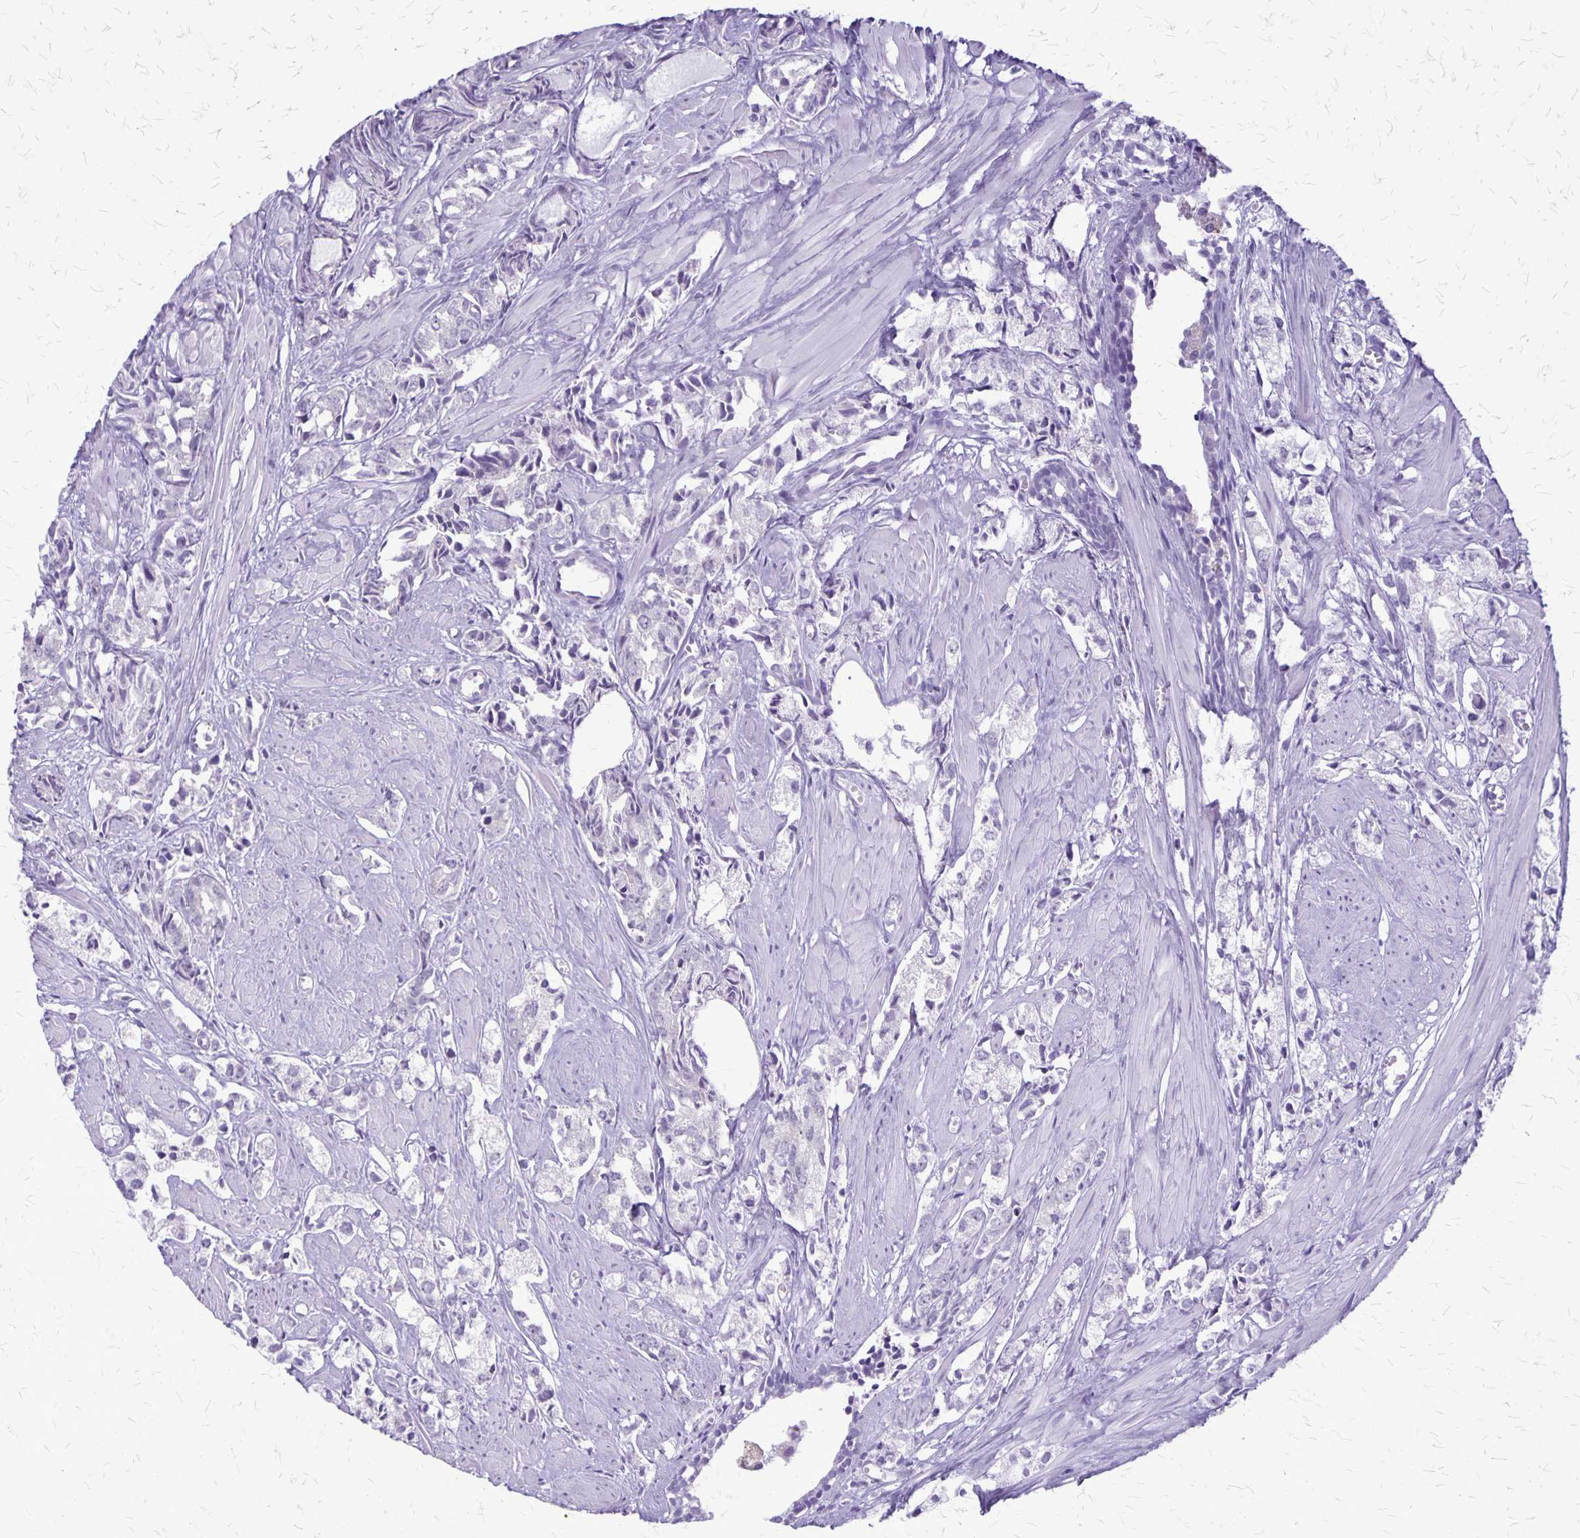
{"staining": {"intensity": "negative", "quantity": "none", "location": "none"}, "tissue": "prostate cancer", "cell_type": "Tumor cells", "image_type": "cancer", "snomed": [{"axis": "morphology", "description": "Adenocarcinoma, High grade"}, {"axis": "topography", "description": "Prostate"}], "caption": "IHC of human prostate cancer exhibits no expression in tumor cells.", "gene": "PLXNB3", "patient": {"sex": "male", "age": 58}}